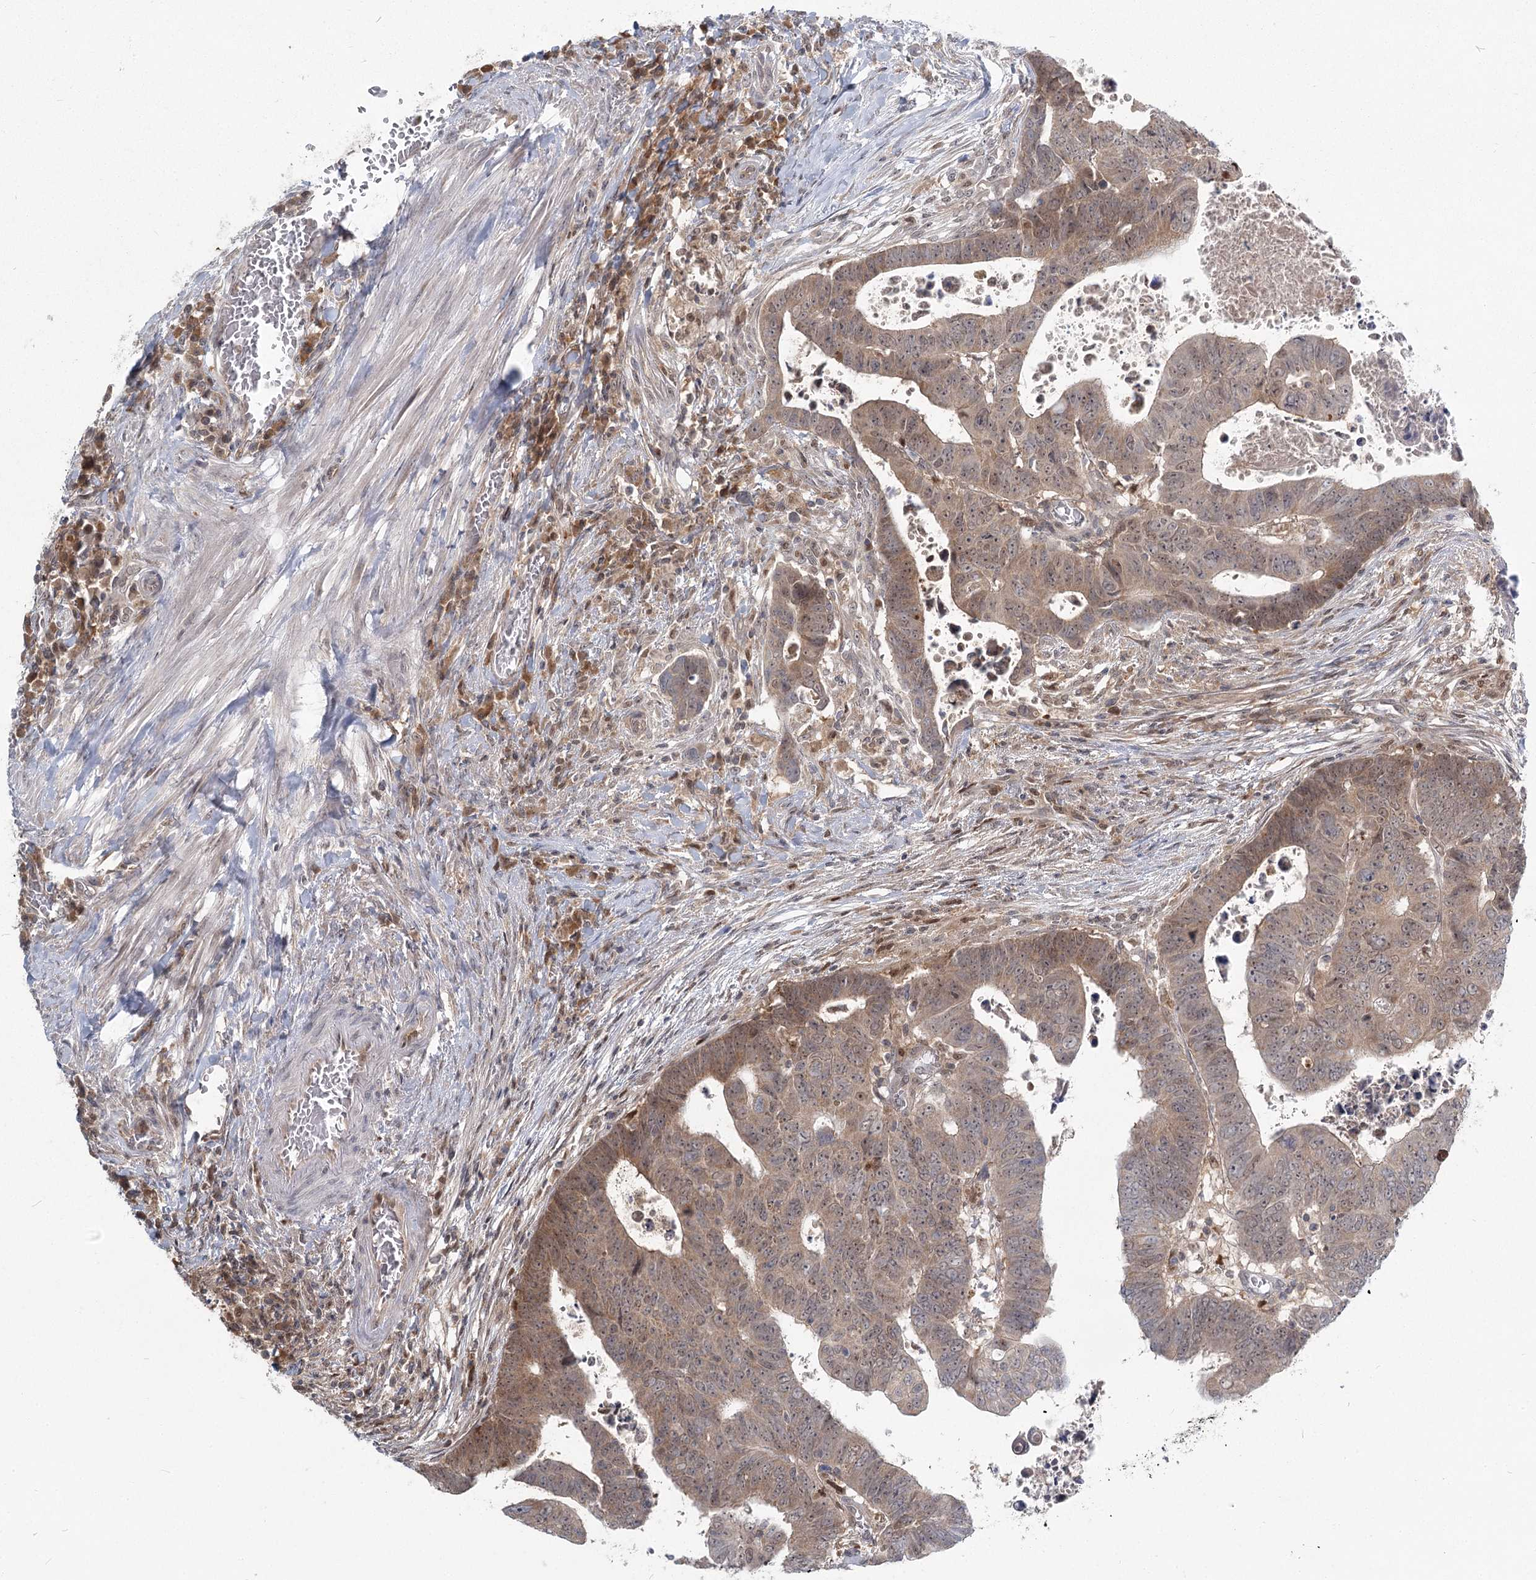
{"staining": {"intensity": "moderate", "quantity": ">75%", "location": "cytoplasmic/membranous,nuclear"}, "tissue": "colorectal cancer", "cell_type": "Tumor cells", "image_type": "cancer", "snomed": [{"axis": "morphology", "description": "Normal tissue, NOS"}, {"axis": "morphology", "description": "Adenocarcinoma, NOS"}, {"axis": "topography", "description": "Rectum"}], "caption": "A micrograph of human colorectal cancer (adenocarcinoma) stained for a protein shows moderate cytoplasmic/membranous and nuclear brown staining in tumor cells.", "gene": "THNSL1", "patient": {"sex": "female", "age": 65}}